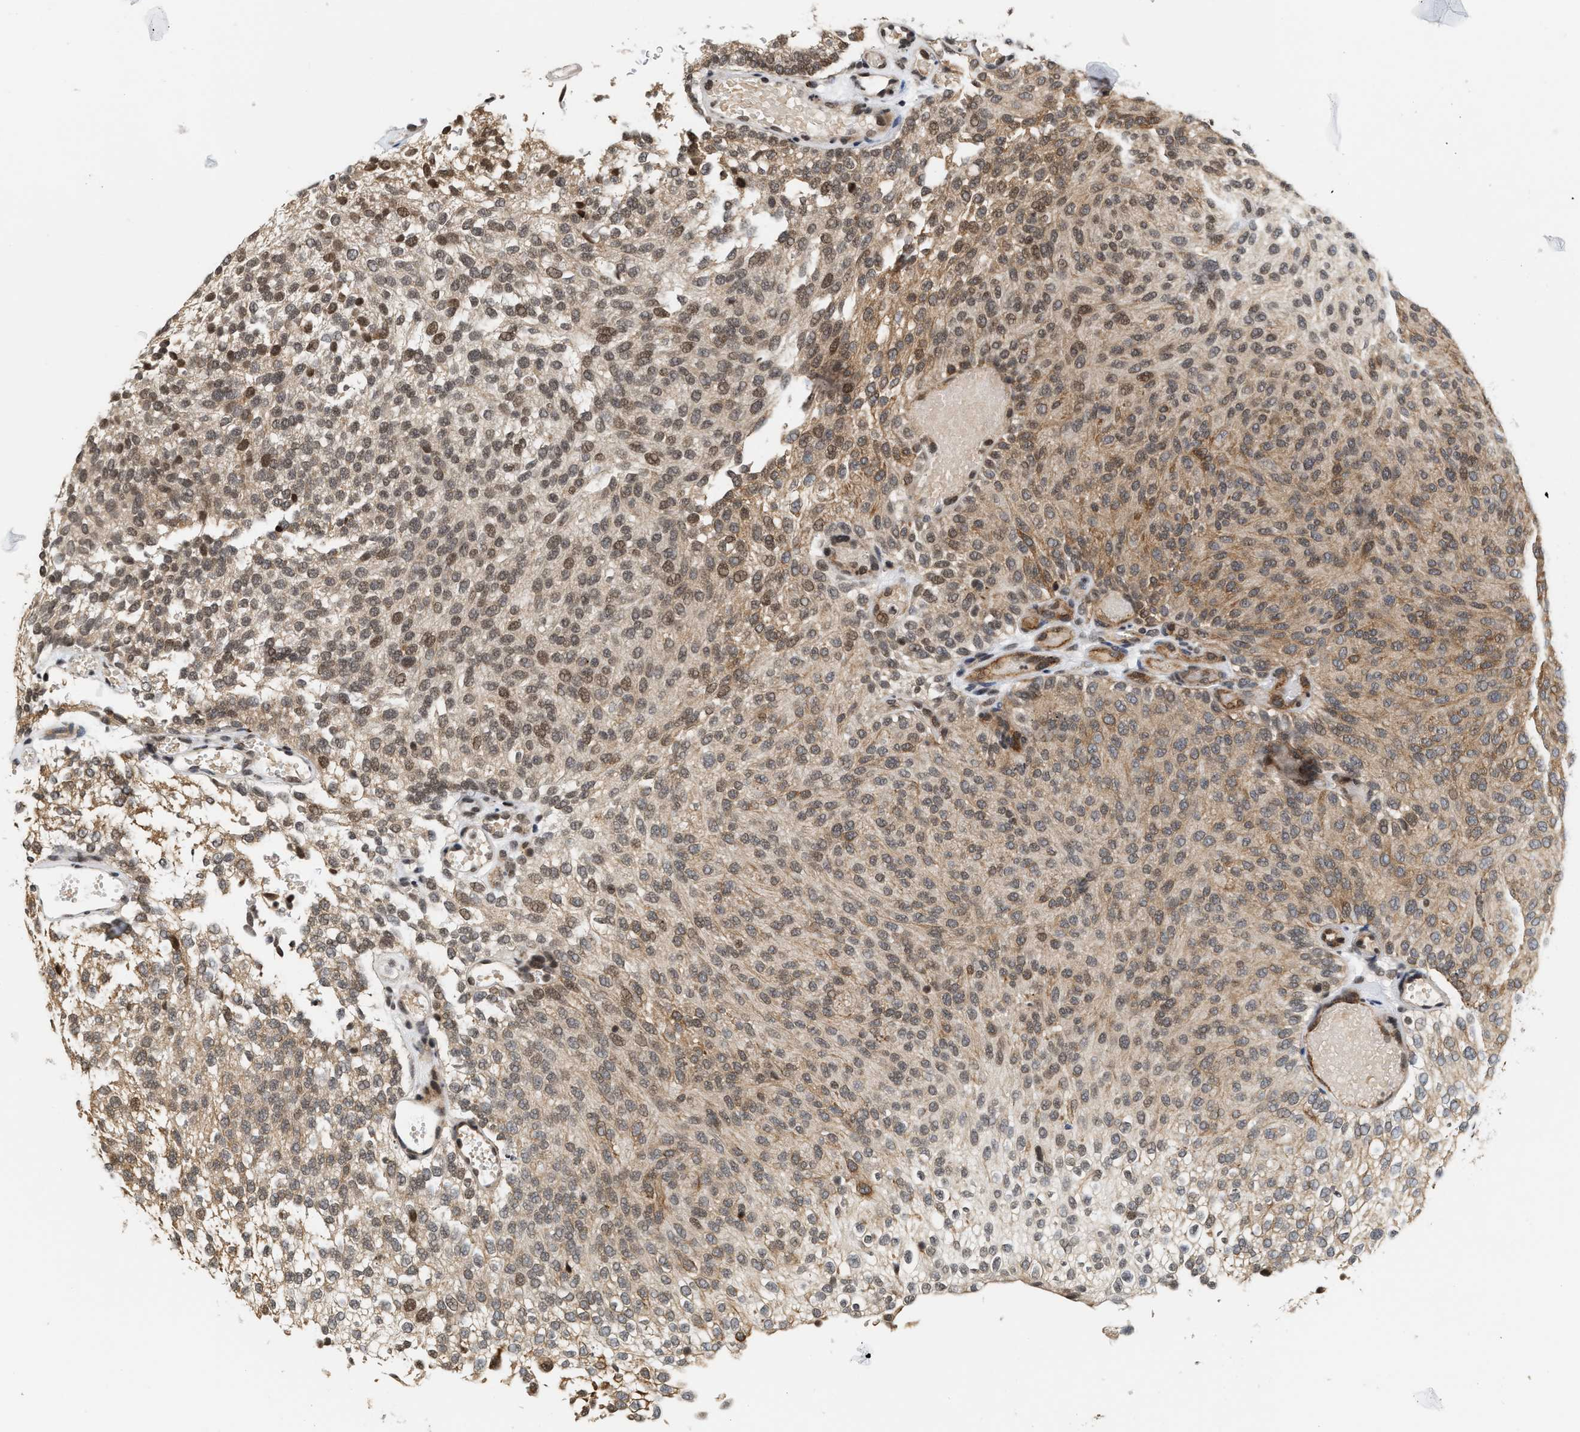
{"staining": {"intensity": "weak", "quantity": ">75%", "location": "cytoplasmic/membranous,nuclear"}, "tissue": "urothelial cancer", "cell_type": "Tumor cells", "image_type": "cancer", "snomed": [{"axis": "morphology", "description": "Urothelial carcinoma, Low grade"}, {"axis": "topography", "description": "Urinary bladder"}], "caption": "Immunohistochemical staining of human low-grade urothelial carcinoma reveals weak cytoplasmic/membranous and nuclear protein expression in approximately >75% of tumor cells.", "gene": "ANKRD6", "patient": {"sex": "male", "age": 78}}